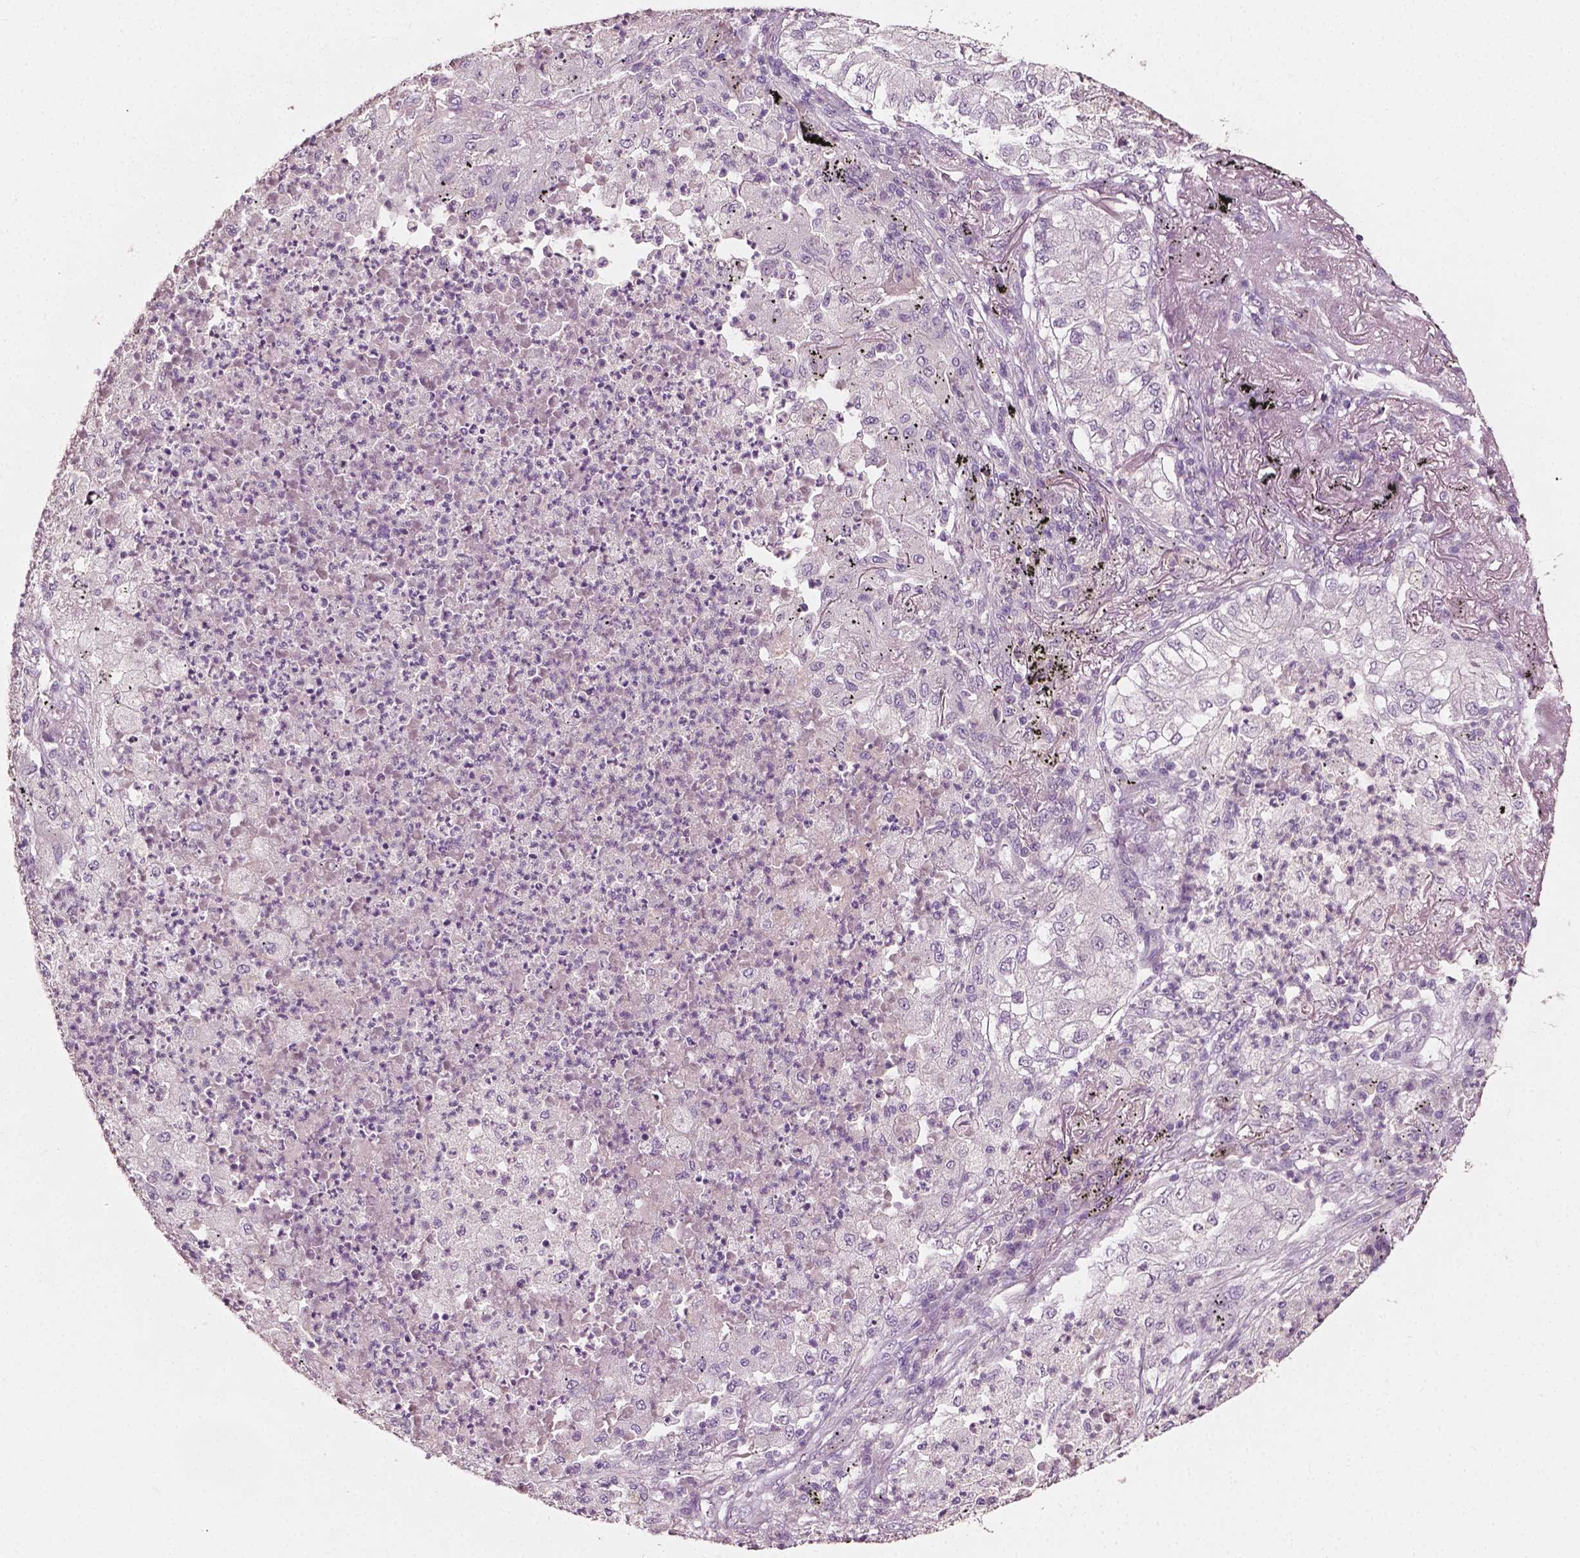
{"staining": {"intensity": "negative", "quantity": "none", "location": "none"}, "tissue": "lung cancer", "cell_type": "Tumor cells", "image_type": "cancer", "snomed": [{"axis": "morphology", "description": "Adenocarcinoma, NOS"}, {"axis": "topography", "description": "Lung"}], "caption": "IHC of human lung cancer (adenocarcinoma) demonstrates no expression in tumor cells.", "gene": "PLA2R1", "patient": {"sex": "female", "age": 73}}